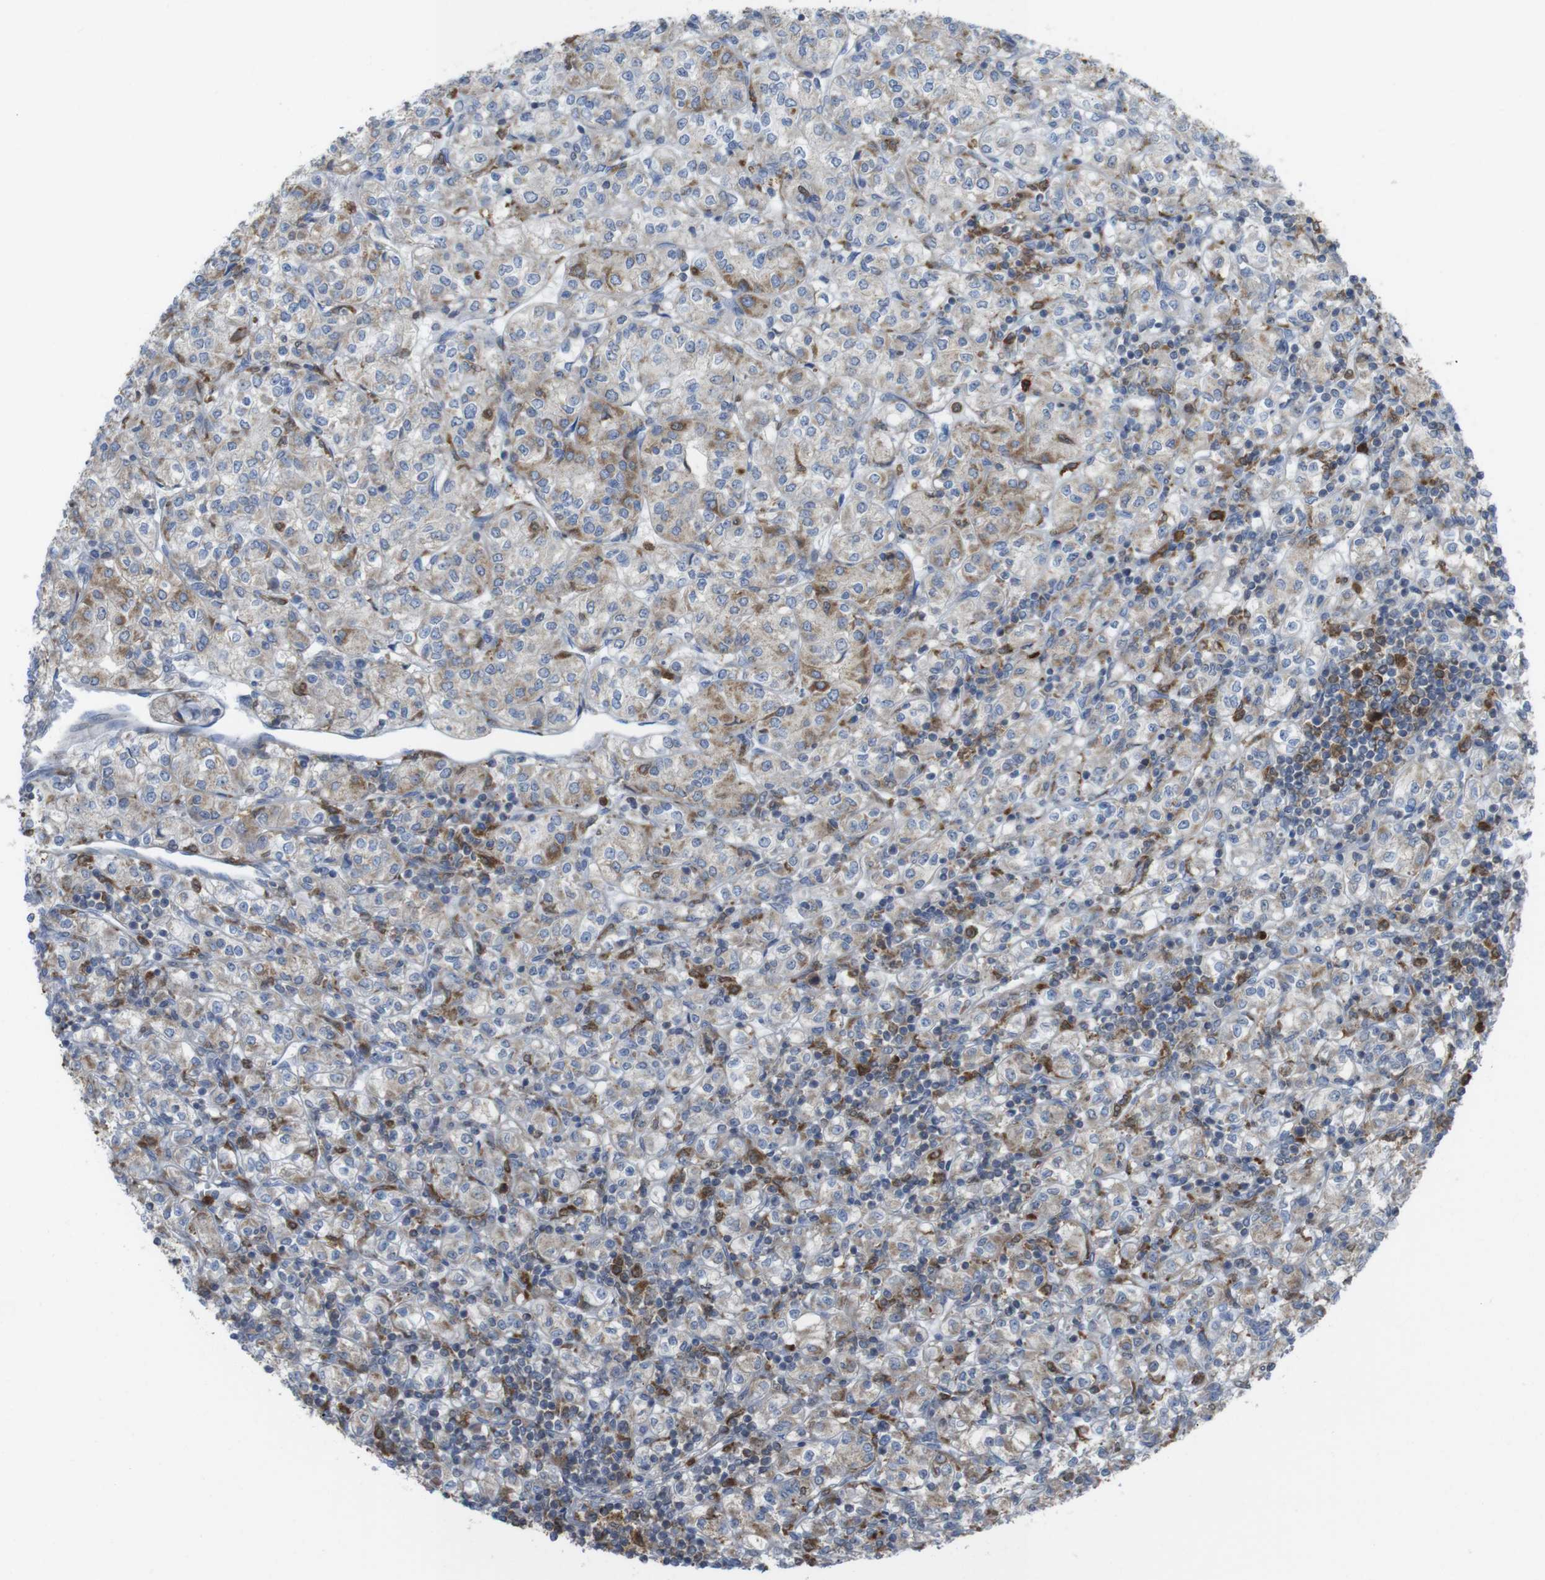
{"staining": {"intensity": "moderate", "quantity": "<25%", "location": "cytoplasmic/membranous"}, "tissue": "renal cancer", "cell_type": "Tumor cells", "image_type": "cancer", "snomed": [{"axis": "morphology", "description": "Adenocarcinoma, NOS"}, {"axis": "topography", "description": "Kidney"}], "caption": "IHC of renal adenocarcinoma exhibits low levels of moderate cytoplasmic/membranous expression in approximately <25% of tumor cells. (Brightfield microscopy of DAB IHC at high magnification).", "gene": "PRKCD", "patient": {"sex": "male", "age": 77}}